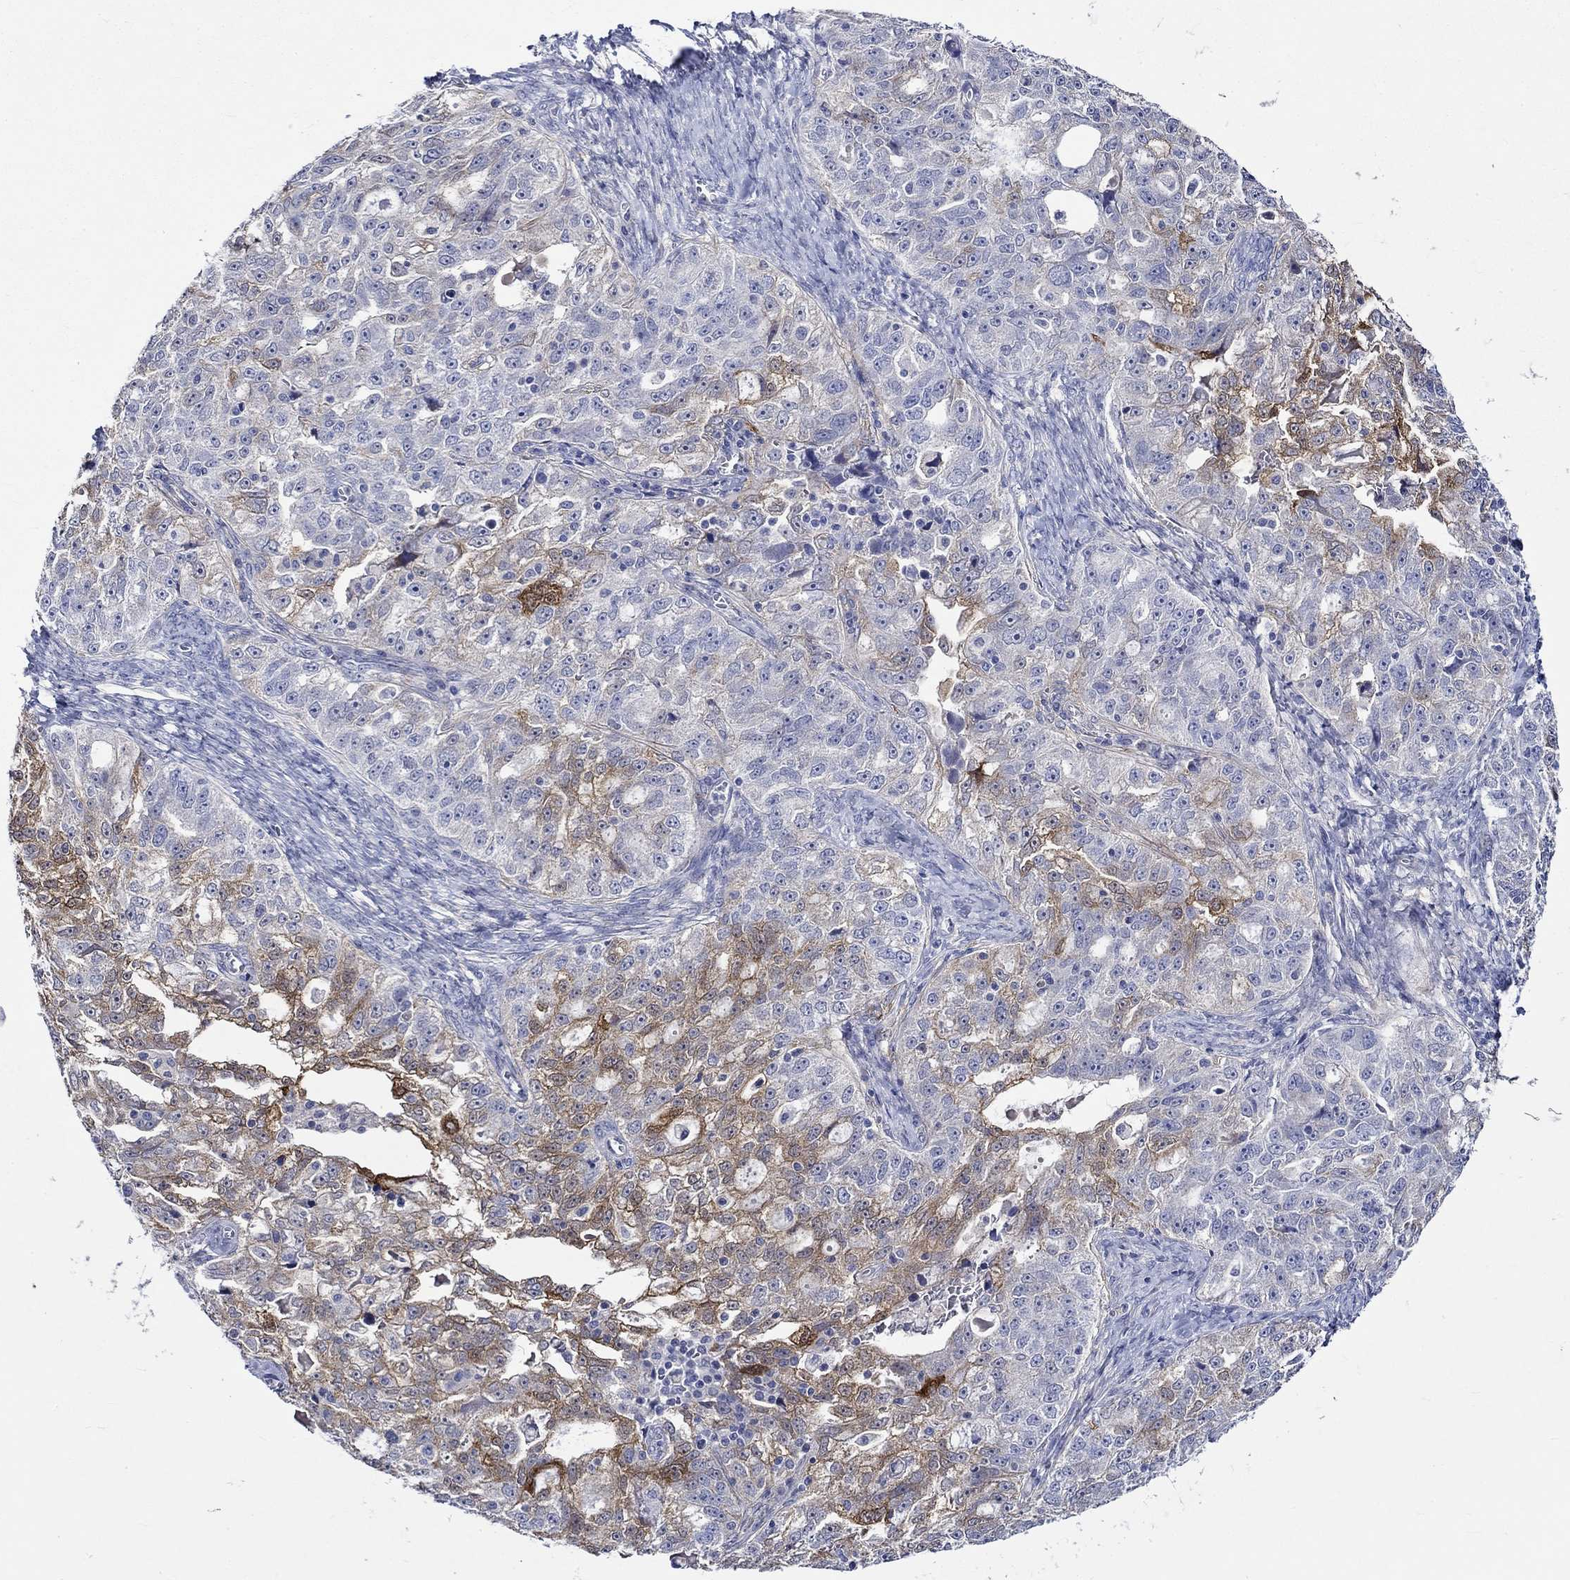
{"staining": {"intensity": "moderate", "quantity": "25%-75%", "location": "cytoplasmic/membranous"}, "tissue": "ovarian cancer", "cell_type": "Tumor cells", "image_type": "cancer", "snomed": [{"axis": "morphology", "description": "Cystadenocarcinoma, serous, NOS"}, {"axis": "topography", "description": "Ovary"}], "caption": "Moderate cytoplasmic/membranous protein expression is seen in about 25%-75% of tumor cells in ovarian serous cystadenocarcinoma.", "gene": "CRYAB", "patient": {"sex": "female", "age": 51}}